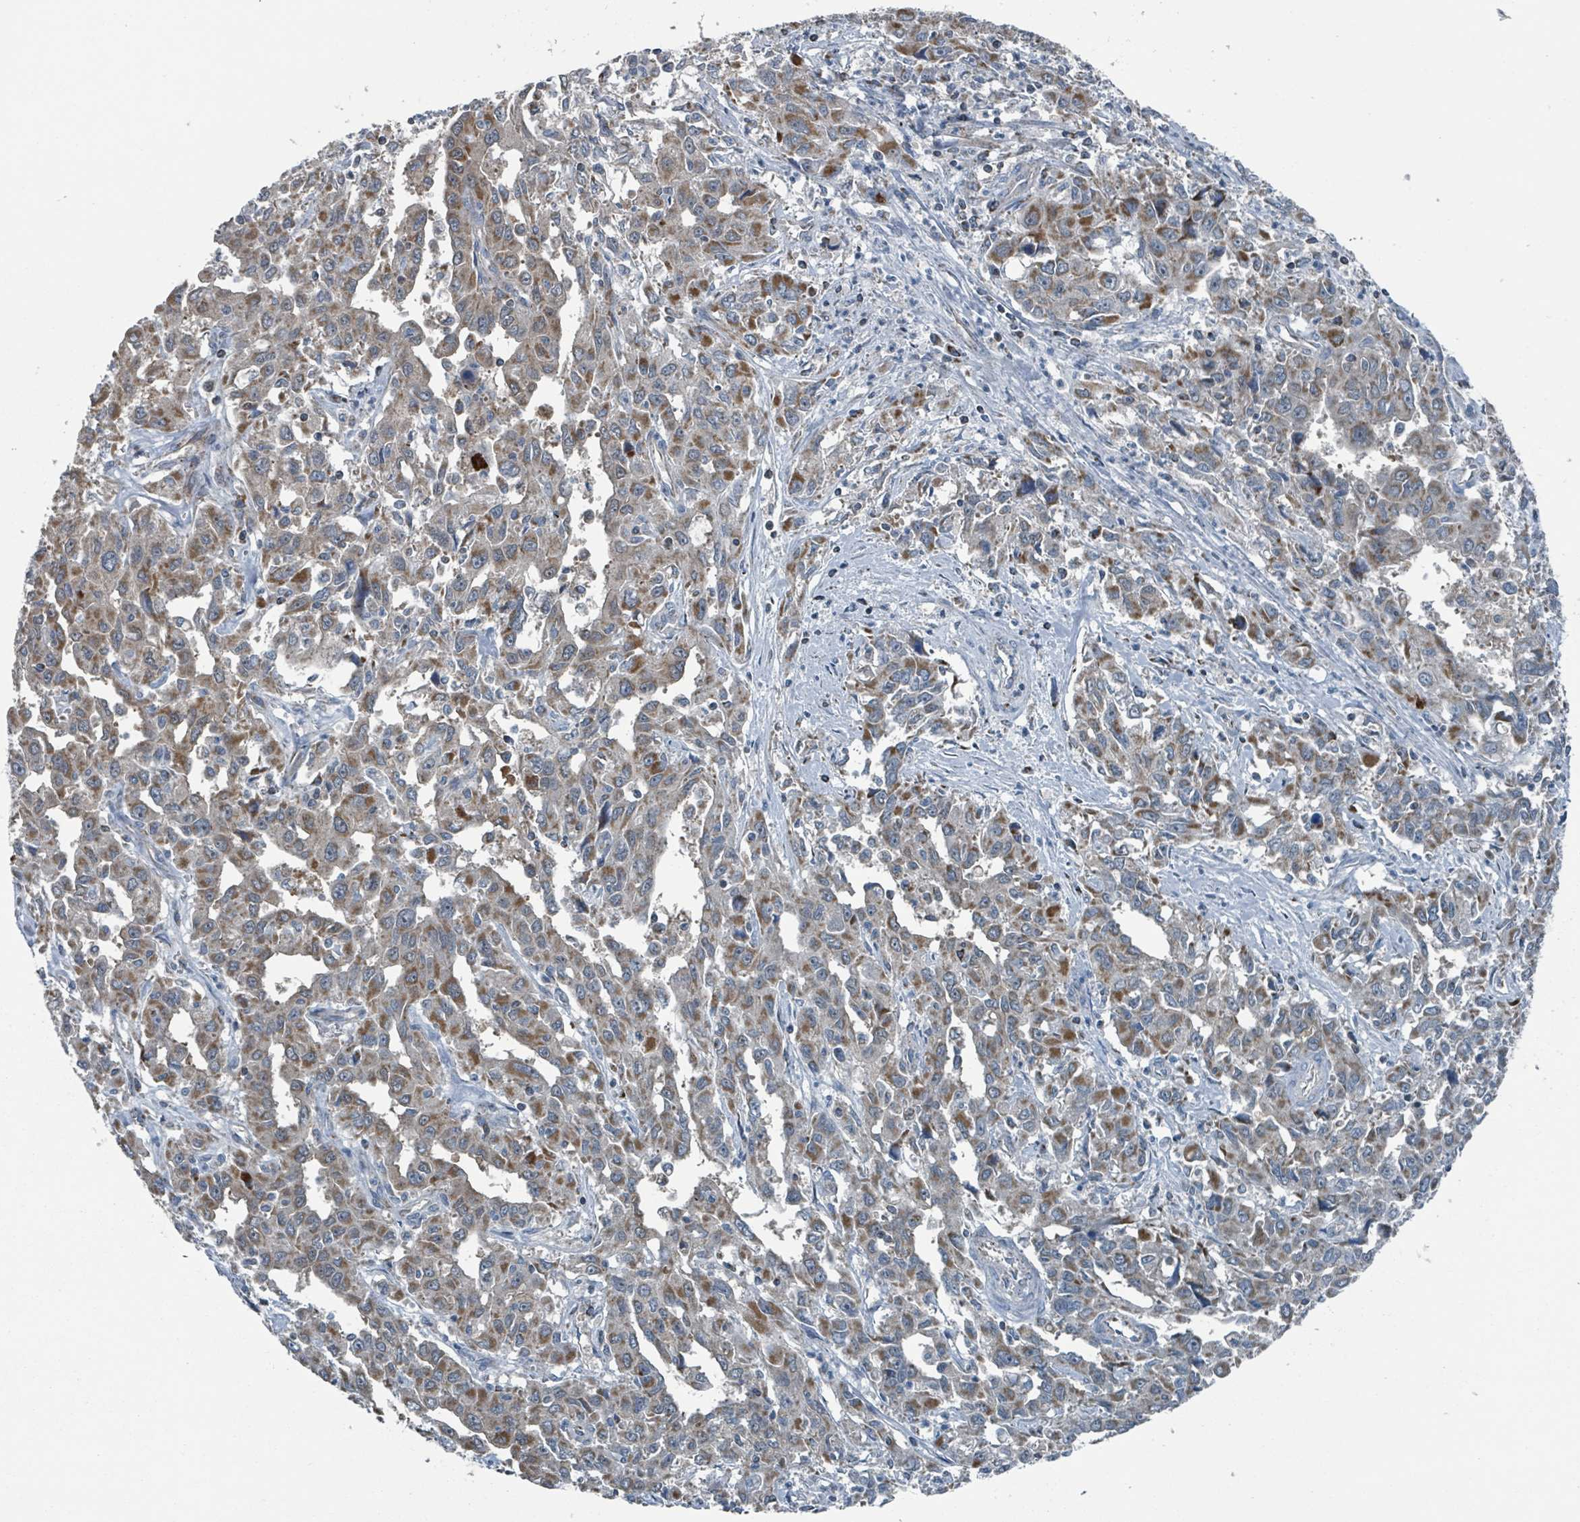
{"staining": {"intensity": "moderate", "quantity": ">75%", "location": "cytoplasmic/membranous"}, "tissue": "liver cancer", "cell_type": "Tumor cells", "image_type": "cancer", "snomed": [{"axis": "morphology", "description": "Carcinoma, Hepatocellular, NOS"}, {"axis": "topography", "description": "Liver"}], "caption": "A high-resolution histopathology image shows immunohistochemistry staining of liver hepatocellular carcinoma, which exhibits moderate cytoplasmic/membranous expression in approximately >75% of tumor cells. (DAB (3,3'-diaminobenzidine) = brown stain, brightfield microscopy at high magnification).", "gene": "ABHD18", "patient": {"sex": "male", "age": 63}}